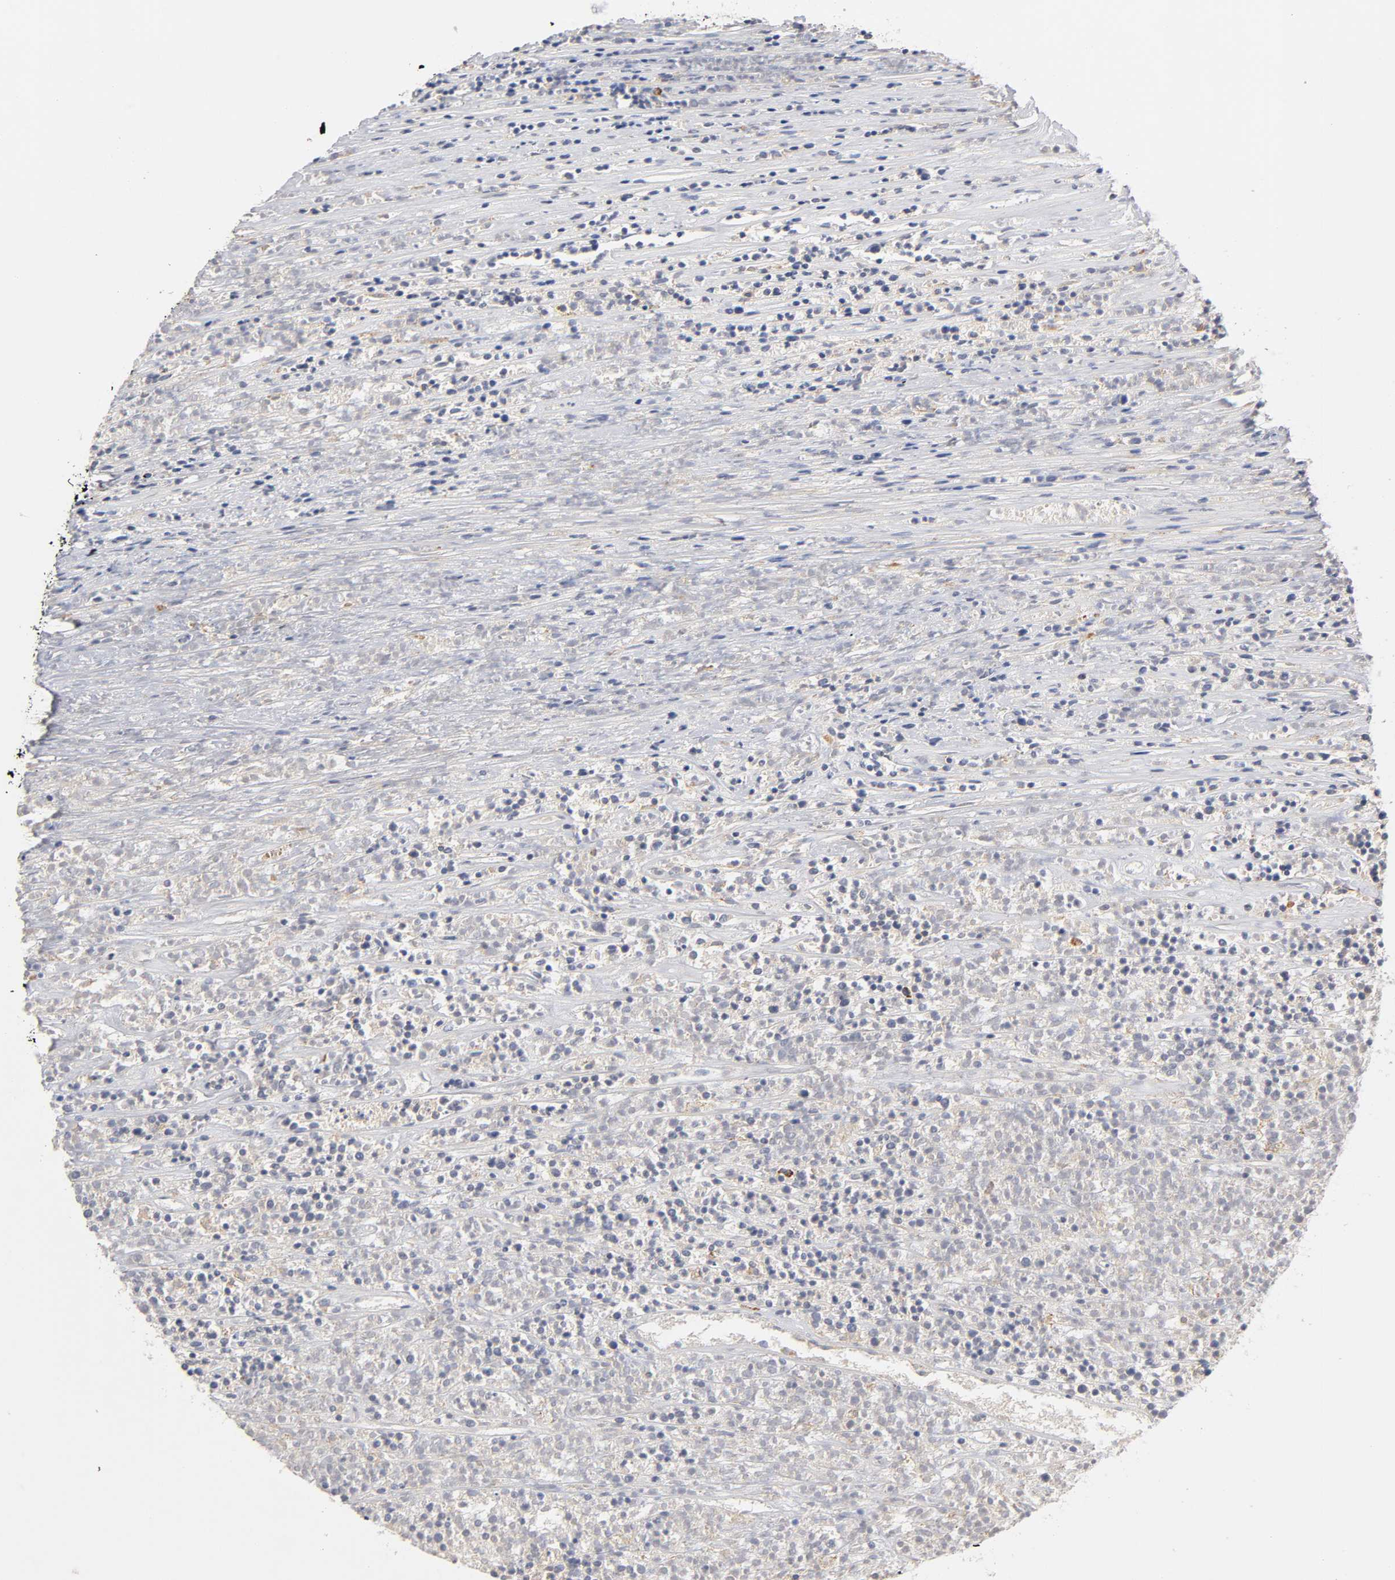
{"staining": {"intensity": "weak", "quantity": "<25%", "location": "cytoplasmic/membranous"}, "tissue": "lymphoma", "cell_type": "Tumor cells", "image_type": "cancer", "snomed": [{"axis": "morphology", "description": "Malignant lymphoma, non-Hodgkin's type, High grade"}, {"axis": "topography", "description": "Lymph node"}], "caption": "DAB immunohistochemical staining of human malignant lymphoma, non-Hodgkin's type (high-grade) shows no significant positivity in tumor cells.", "gene": "RHOA", "patient": {"sex": "female", "age": 73}}